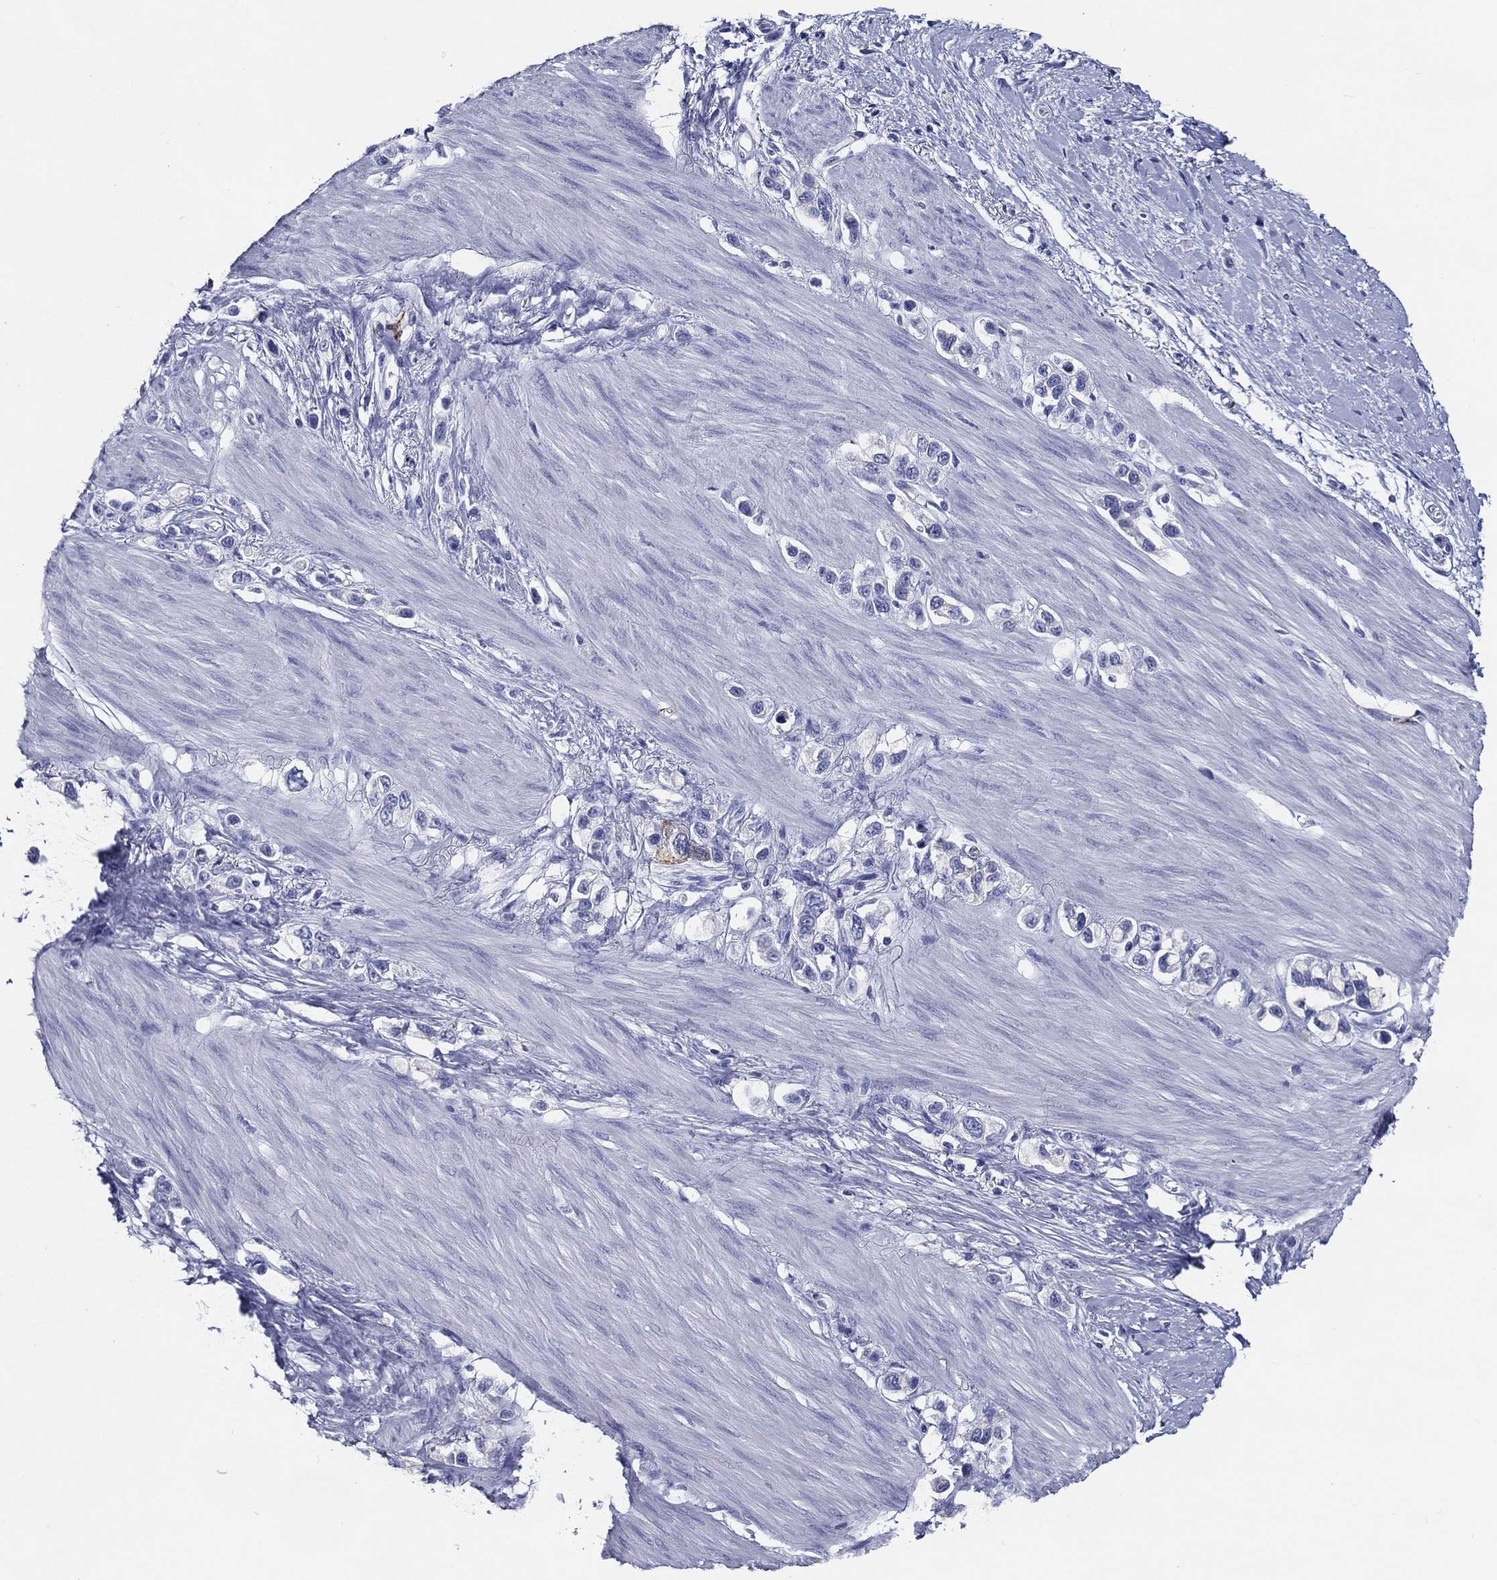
{"staining": {"intensity": "negative", "quantity": "none", "location": "none"}, "tissue": "stomach cancer", "cell_type": "Tumor cells", "image_type": "cancer", "snomed": [{"axis": "morphology", "description": "Normal tissue, NOS"}, {"axis": "morphology", "description": "Adenocarcinoma, NOS"}, {"axis": "morphology", "description": "Adenocarcinoma, High grade"}, {"axis": "topography", "description": "Stomach, upper"}, {"axis": "topography", "description": "Stomach"}], "caption": "High-grade adenocarcinoma (stomach) stained for a protein using IHC reveals no staining tumor cells.", "gene": "ACE2", "patient": {"sex": "female", "age": 65}}